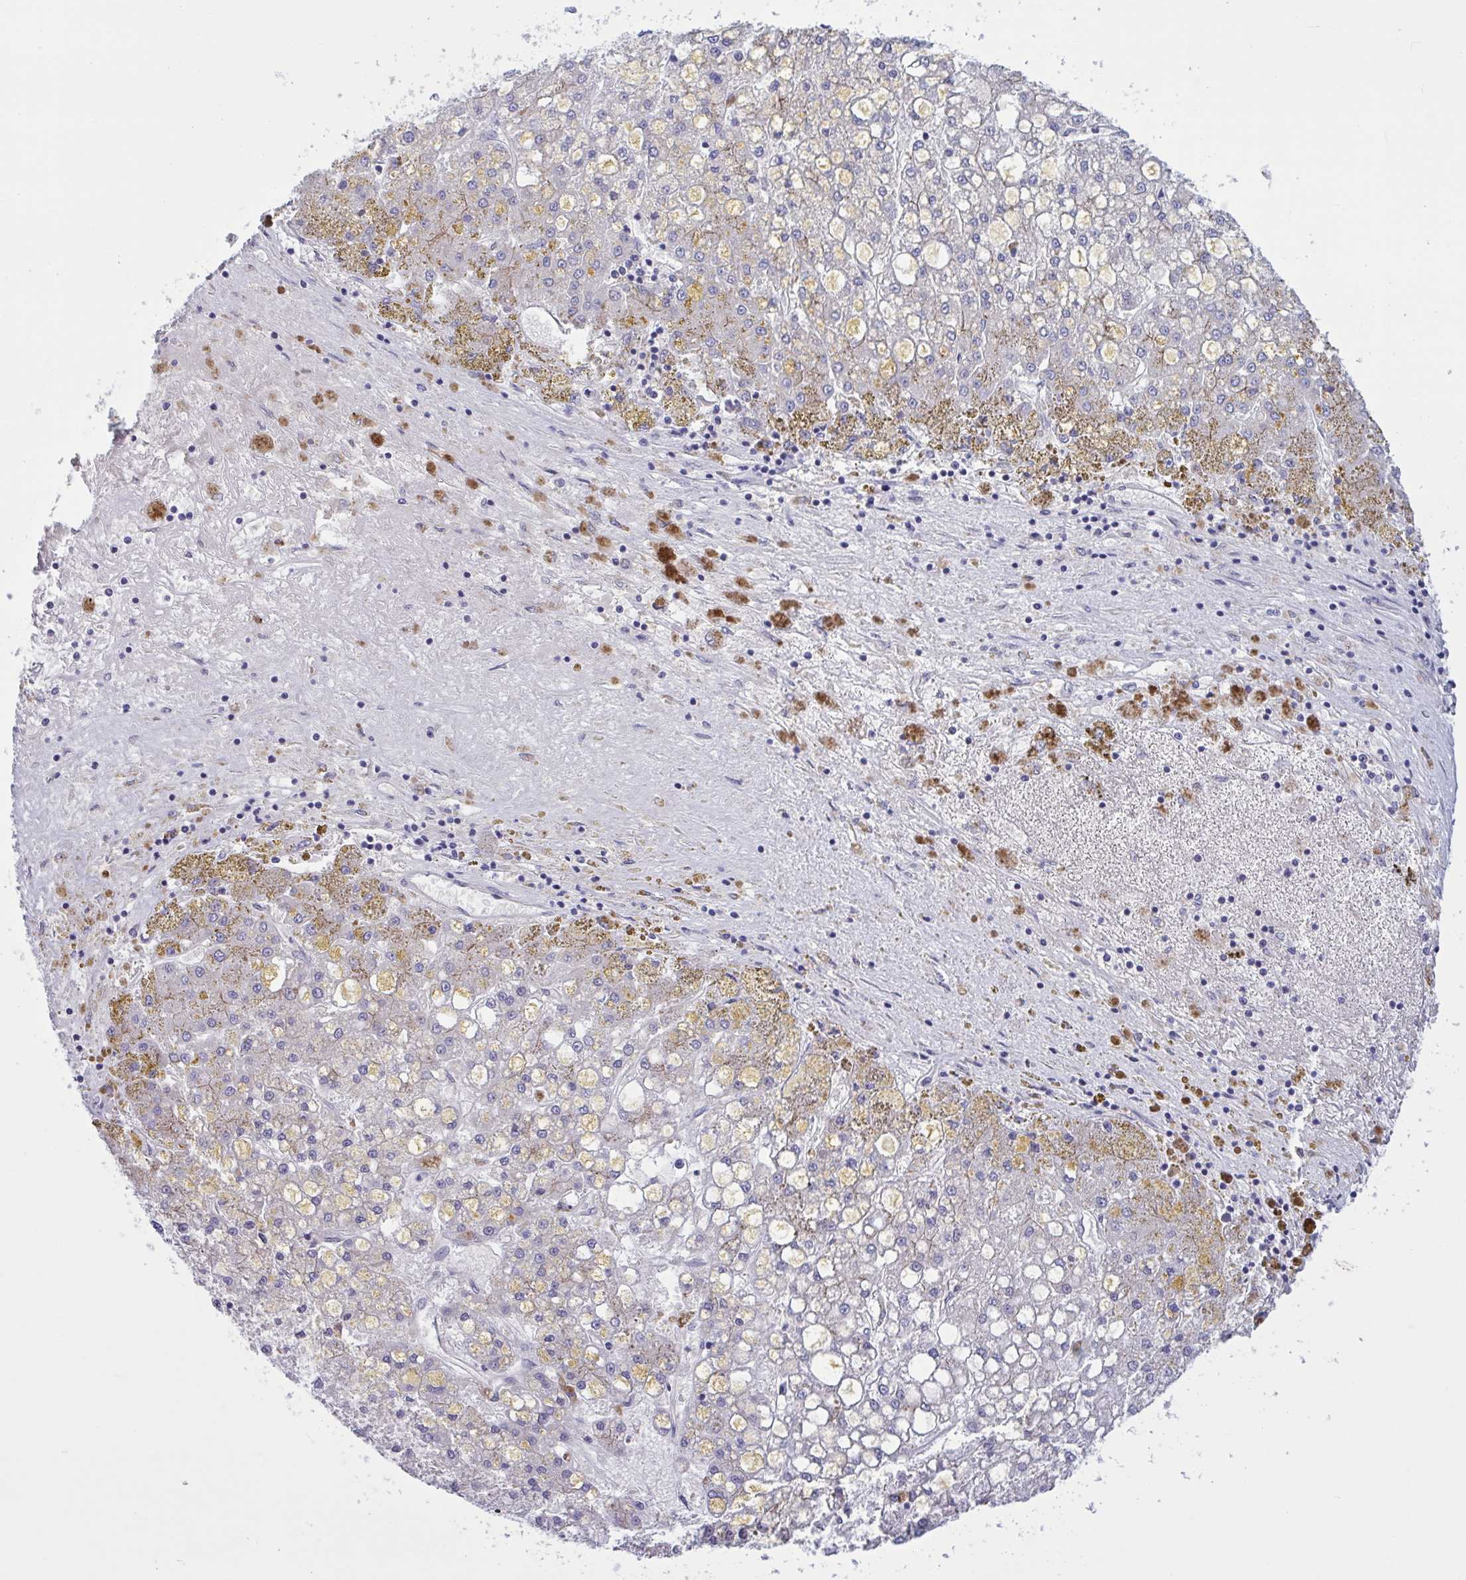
{"staining": {"intensity": "negative", "quantity": "none", "location": "none"}, "tissue": "liver cancer", "cell_type": "Tumor cells", "image_type": "cancer", "snomed": [{"axis": "morphology", "description": "Carcinoma, Hepatocellular, NOS"}, {"axis": "topography", "description": "Liver"}], "caption": "This is a image of IHC staining of liver cancer, which shows no expression in tumor cells.", "gene": "CNGB3", "patient": {"sex": "male", "age": 67}}